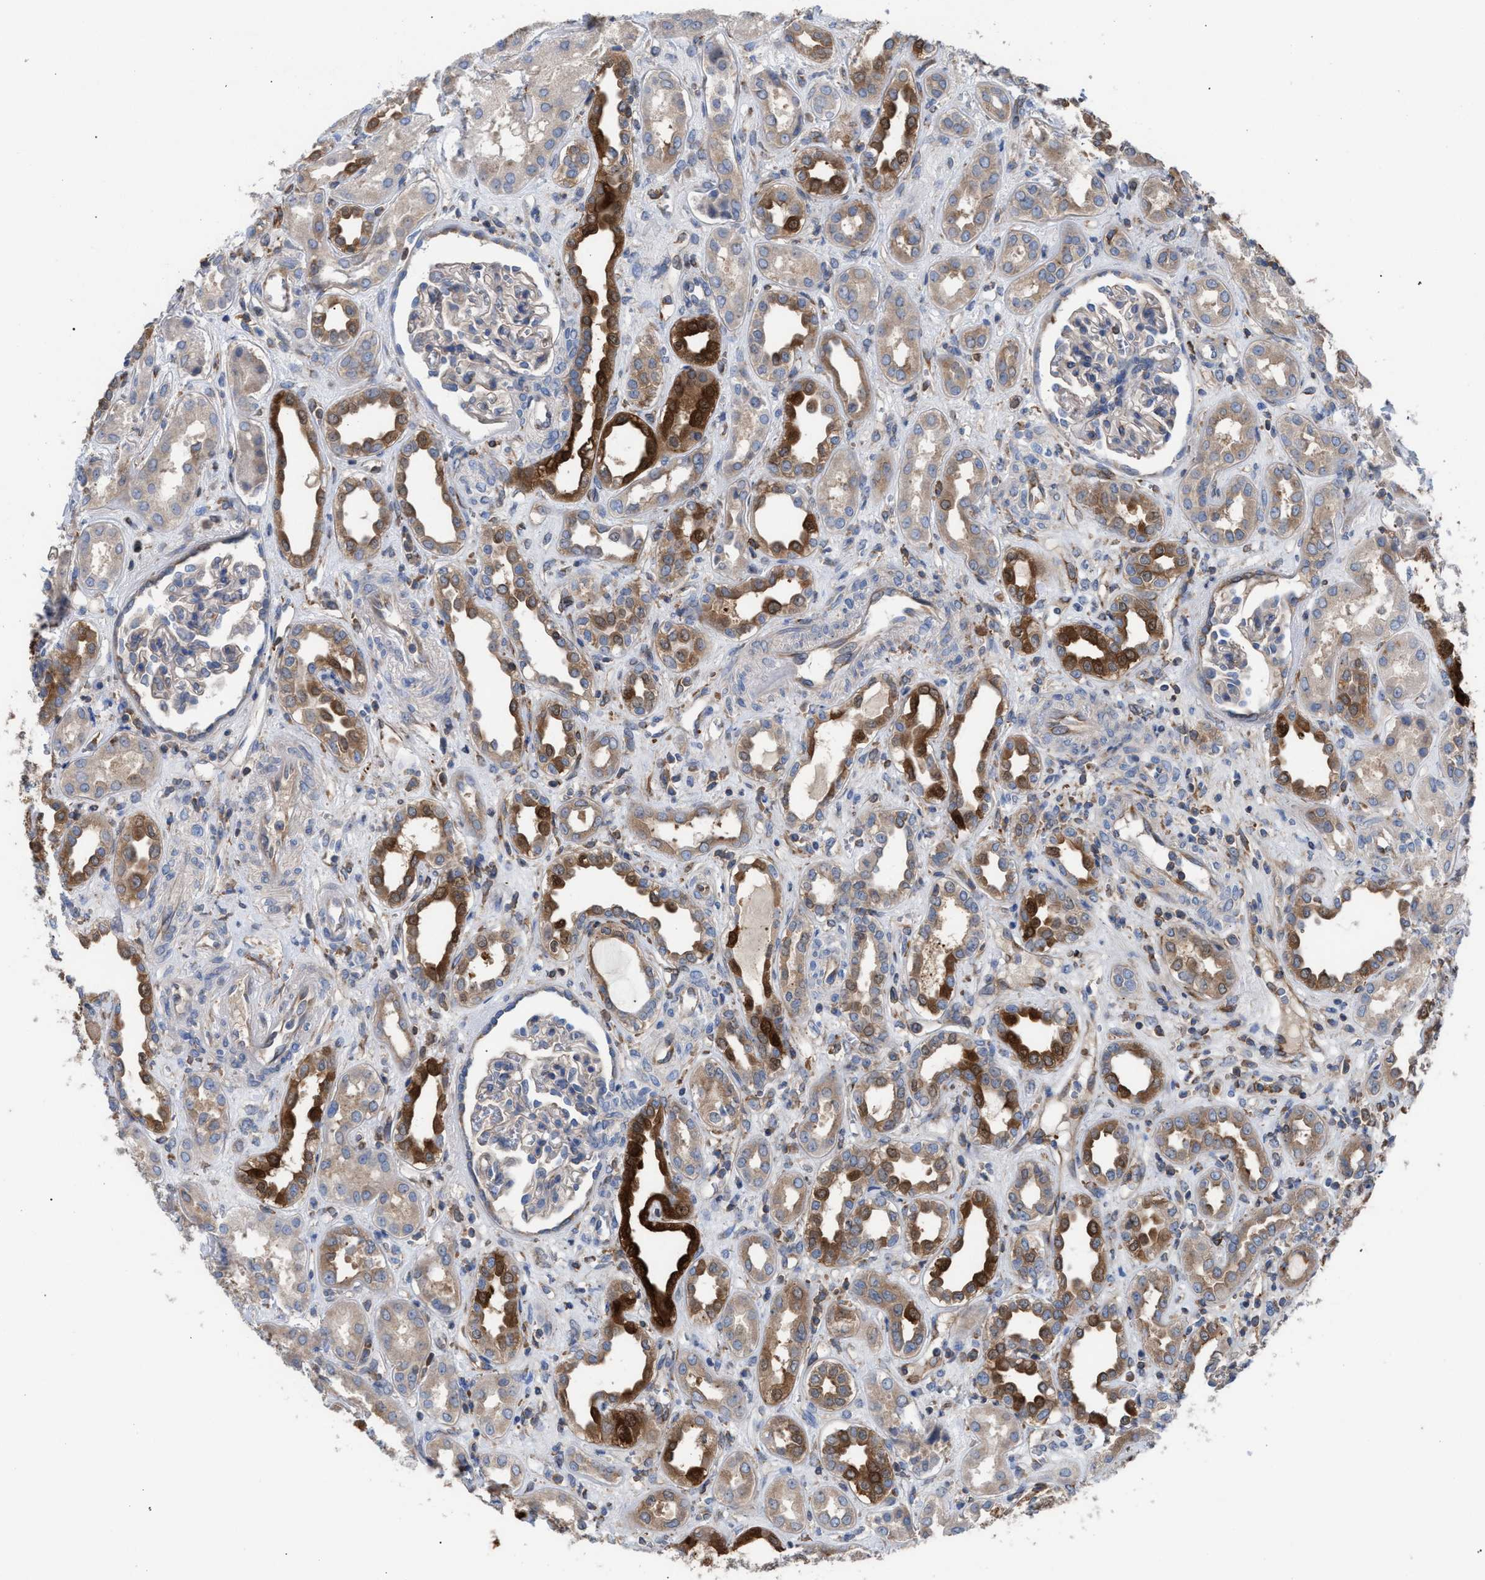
{"staining": {"intensity": "weak", "quantity": "25%-75%", "location": "cytoplasmic/membranous"}, "tissue": "kidney", "cell_type": "Cells in glomeruli", "image_type": "normal", "snomed": [{"axis": "morphology", "description": "Normal tissue, NOS"}, {"axis": "topography", "description": "Kidney"}], "caption": "Kidney was stained to show a protein in brown. There is low levels of weak cytoplasmic/membranous positivity in about 25%-75% of cells in glomeruli. The protein of interest is stained brown, and the nuclei are stained in blue (DAB (3,3'-diaminobenzidine) IHC with brightfield microscopy, high magnification).", "gene": "CDR2L", "patient": {"sex": "male", "age": 59}}